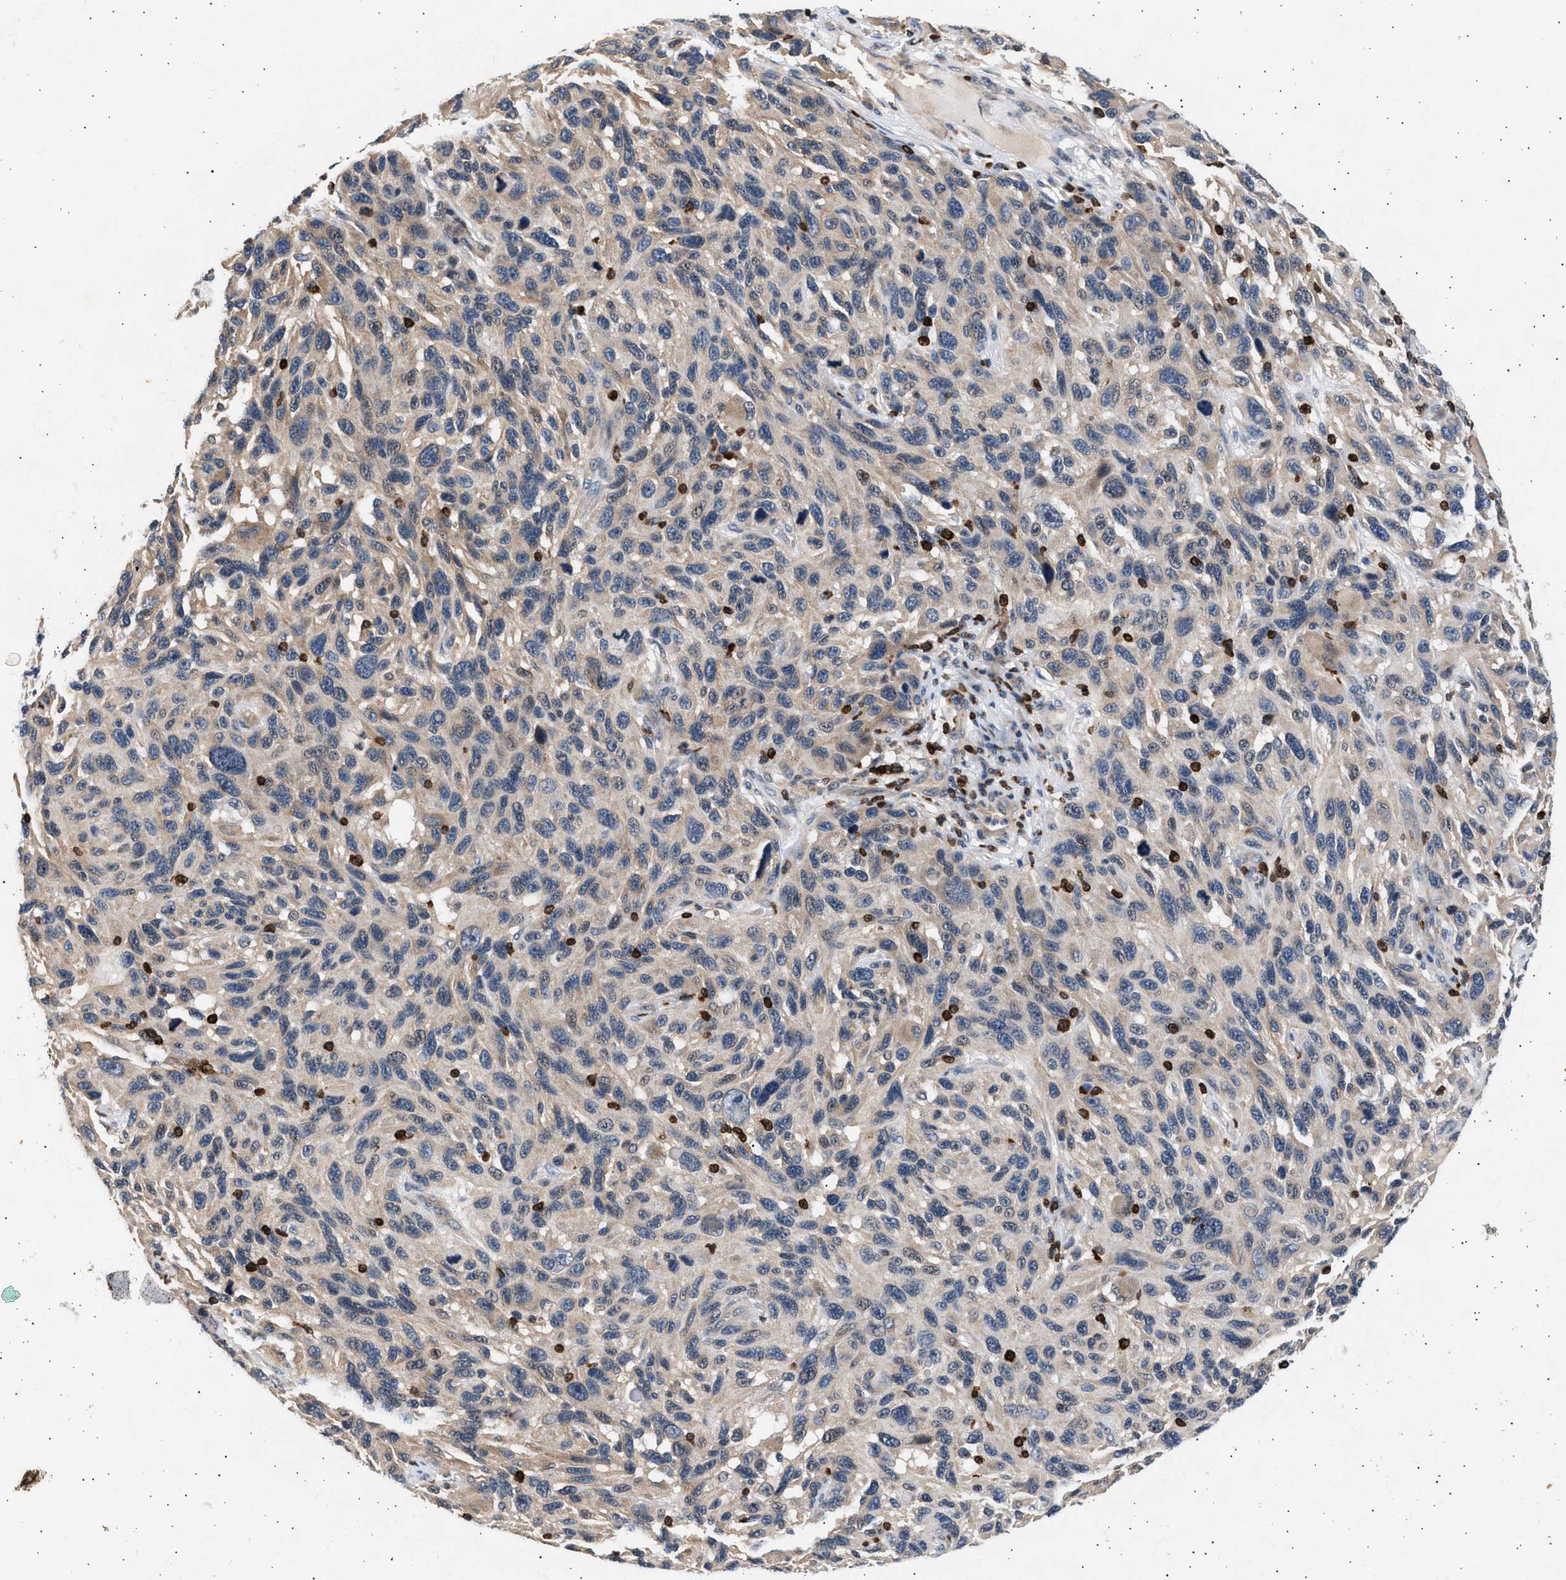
{"staining": {"intensity": "negative", "quantity": "none", "location": "none"}, "tissue": "melanoma", "cell_type": "Tumor cells", "image_type": "cancer", "snomed": [{"axis": "morphology", "description": "Malignant melanoma, NOS"}, {"axis": "topography", "description": "Skin"}], "caption": "A high-resolution micrograph shows immunohistochemistry staining of melanoma, which exhibits no significant positivity in tumor cells. The staining was performed using DAB to visualize the protein expression in brown, while the nuclei were stained in blue with hematoxylin (Magnification: 20x).", "gene": "GRAP2", "patient": {"sex": "male", "age": 53}}